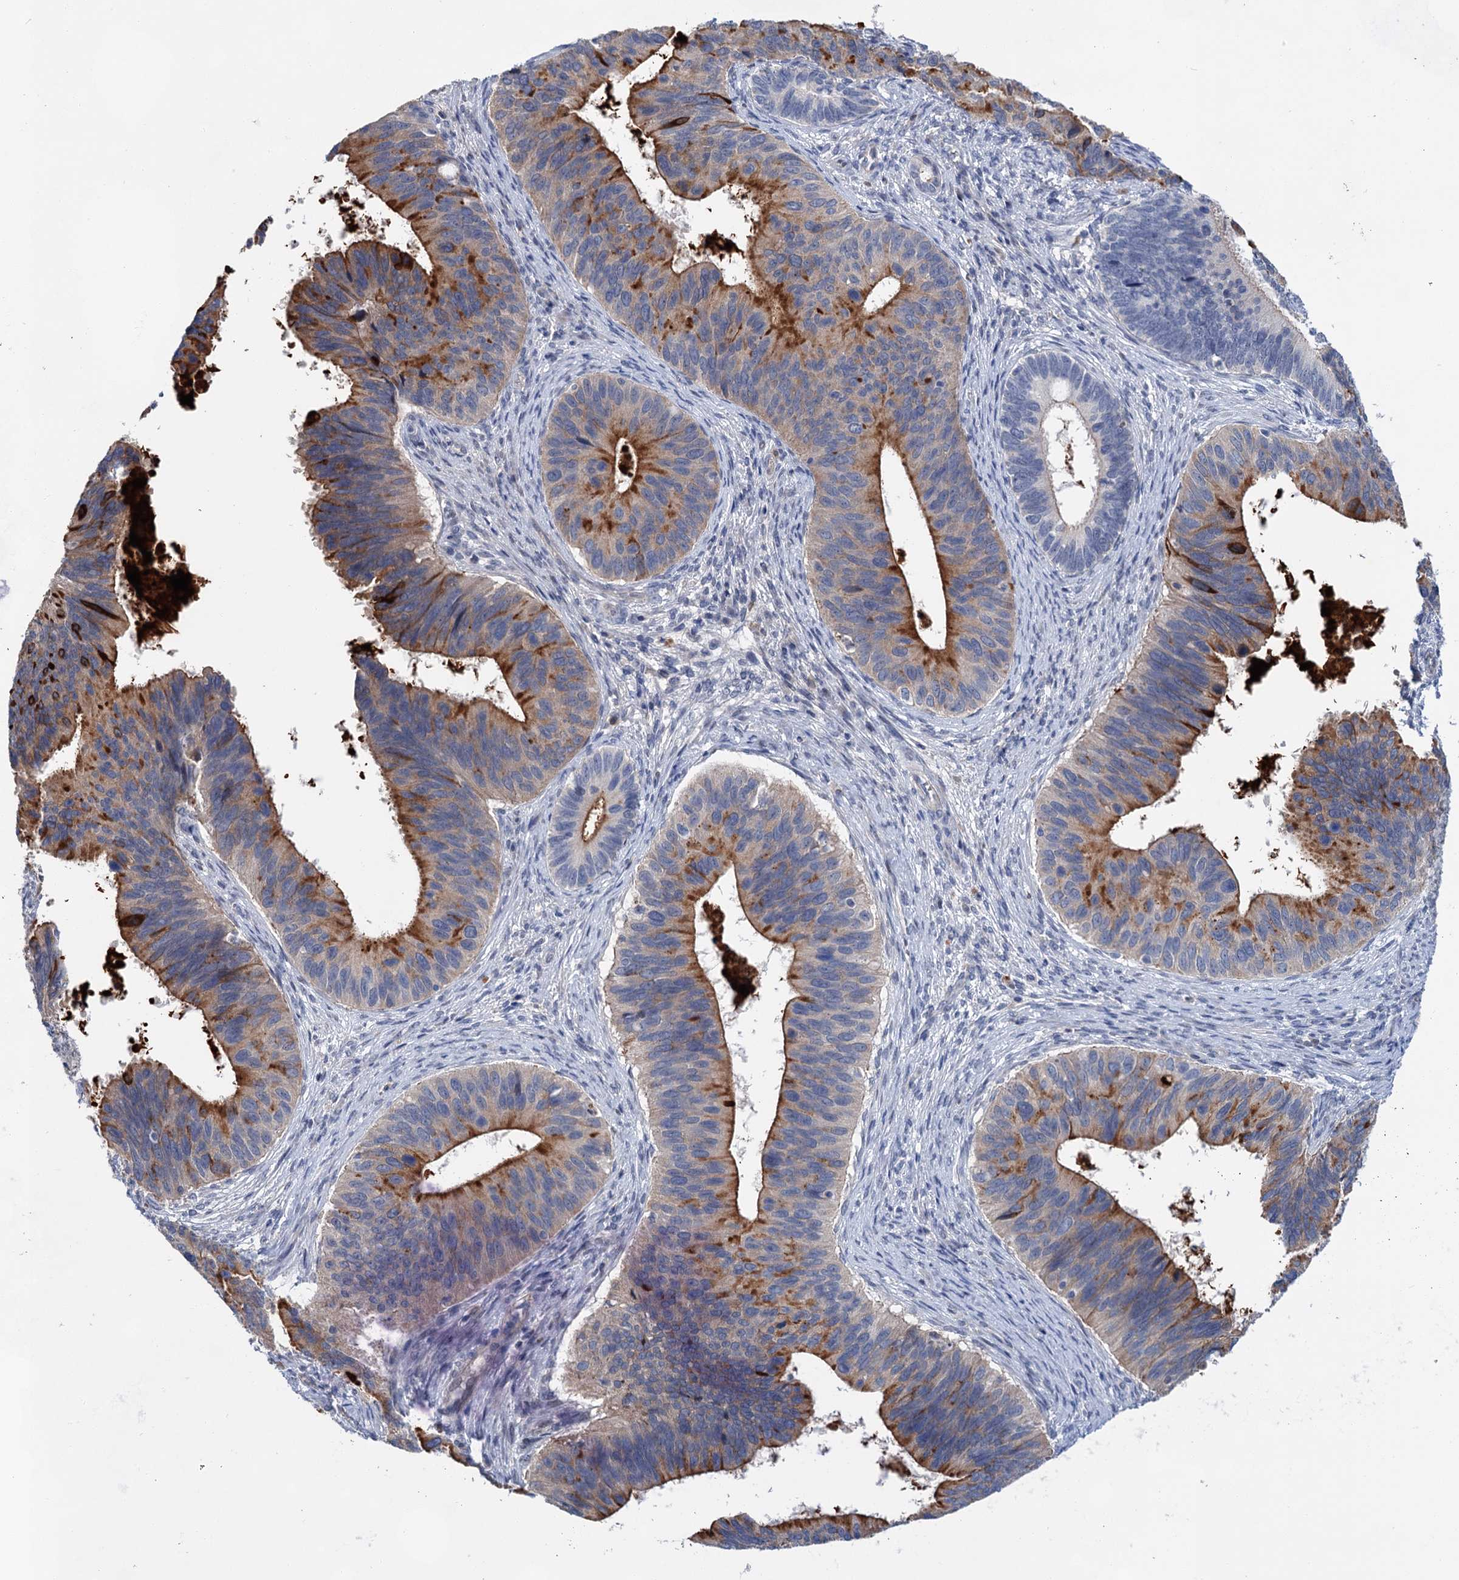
{"staining": {"intensity": "moderate", "quantity": "25%-75%", "location": "cytoplasmic/membranous"}, "tissue": "cervical cancer", "cell_type": "Tumor cells", "image_type": "cancer", "snomed": [{"axis": "morphology", "description": "Adenocarcinoma, NOS"}, {"axis": "topography", "description": "Cervix"}], "caption": "The image reveals staining of cervical cancer, revealing moderate cytoplasmic/membranous protein expression (brown color) within tumor cells.", "gene": "MORN3", "patient": {"sex": "female", "age": 42}}